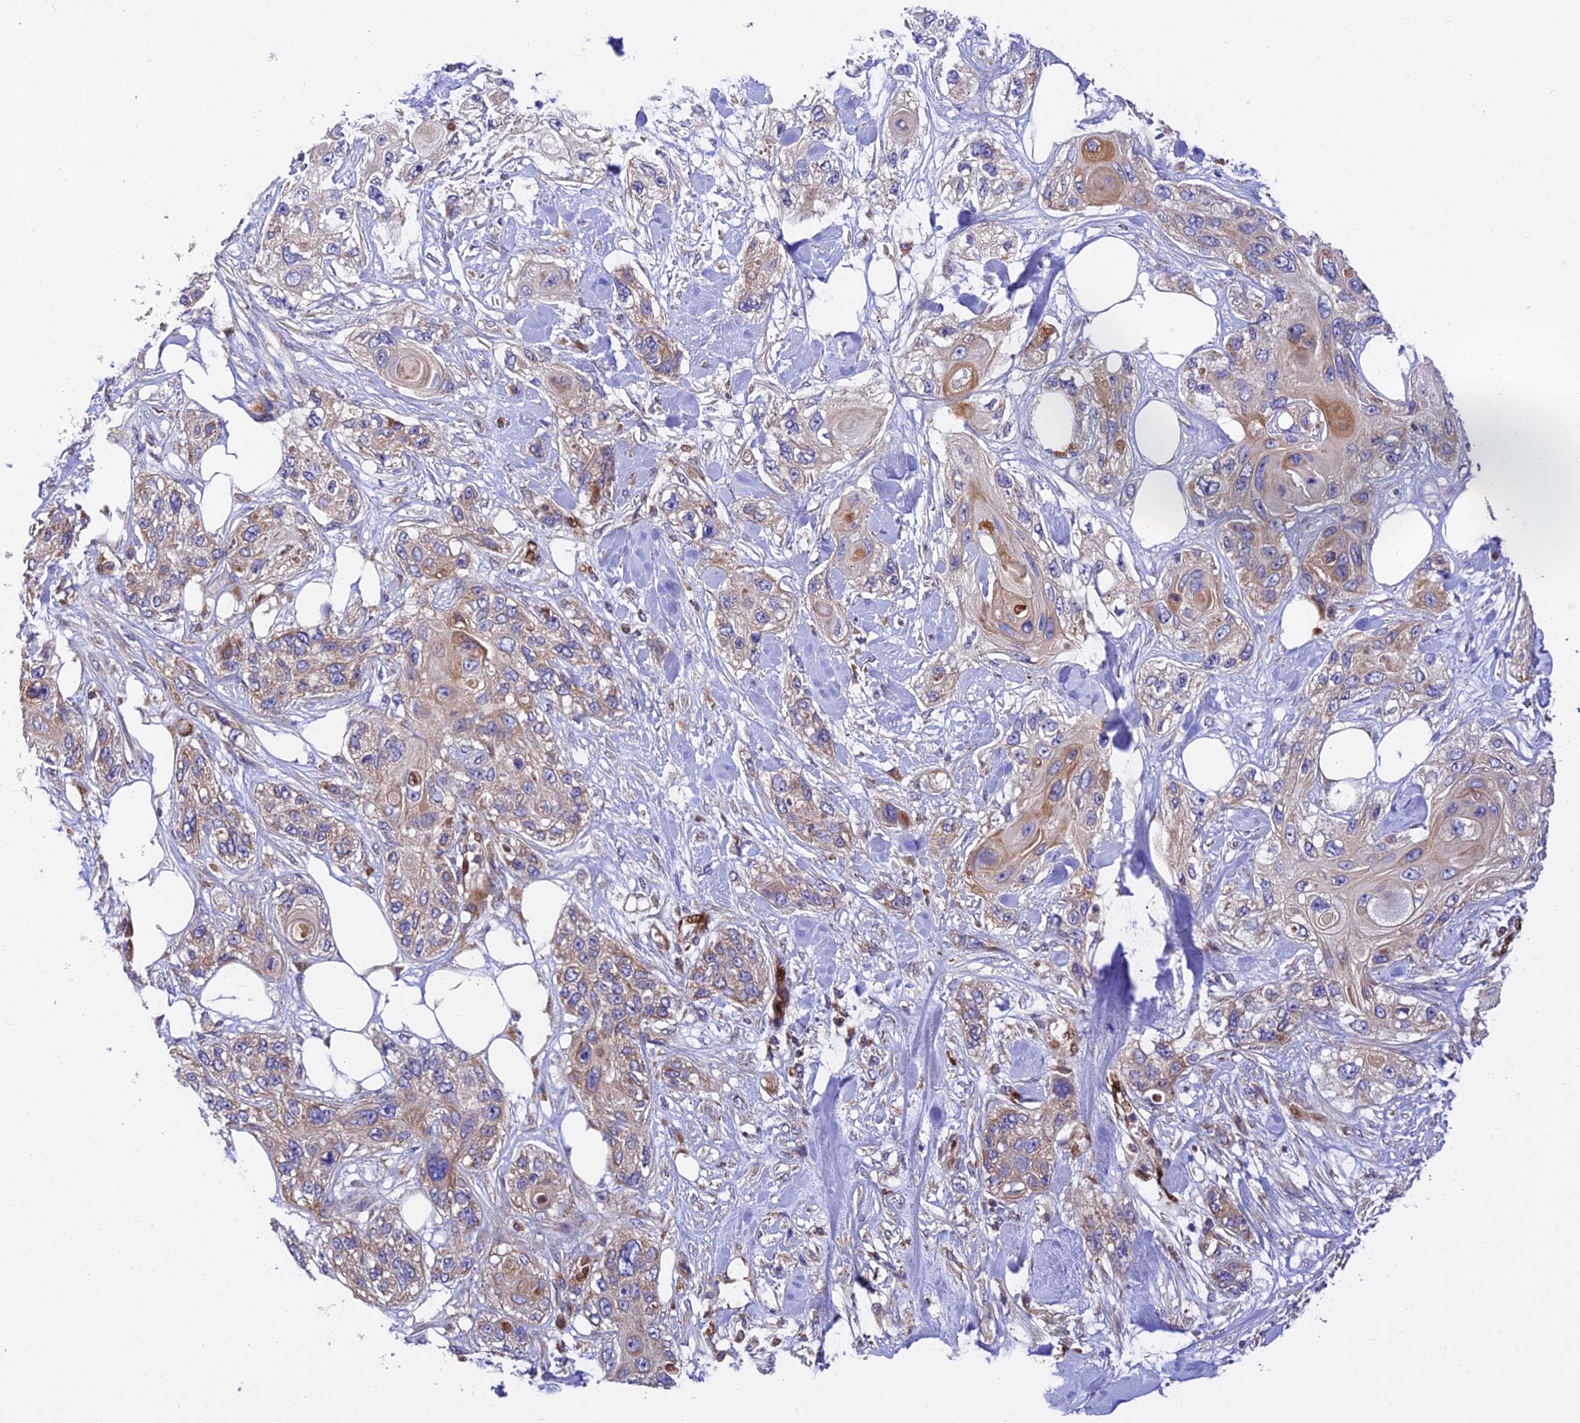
{"staining": {"intensity": "moderate", "quantity": "<25%", "location": "cytoplasmic/membranous"}, "tissue": "skin cancer", "cell_type": "Tumor cells", "image_type": "cancer", "snomed": [{"axis": "morphology", "description": "Normal tissue, NOS"}, {"axis": "morphology", "description": "Squamous cell carcinoma, NOS"}, {"axis": "topography", "description": "Skin"}], "caption": "The image reveals immunohistochemical staining of skin squamous cell carcinoma. There is moderate cytoplasmic/membranous expression is appreciated in approximately <25% of tumor cells. (DAB IHC with brightfield microscopy, high magnification).", "gene": "PODNL1", "patient": {"sex": "male", "age": 72}}